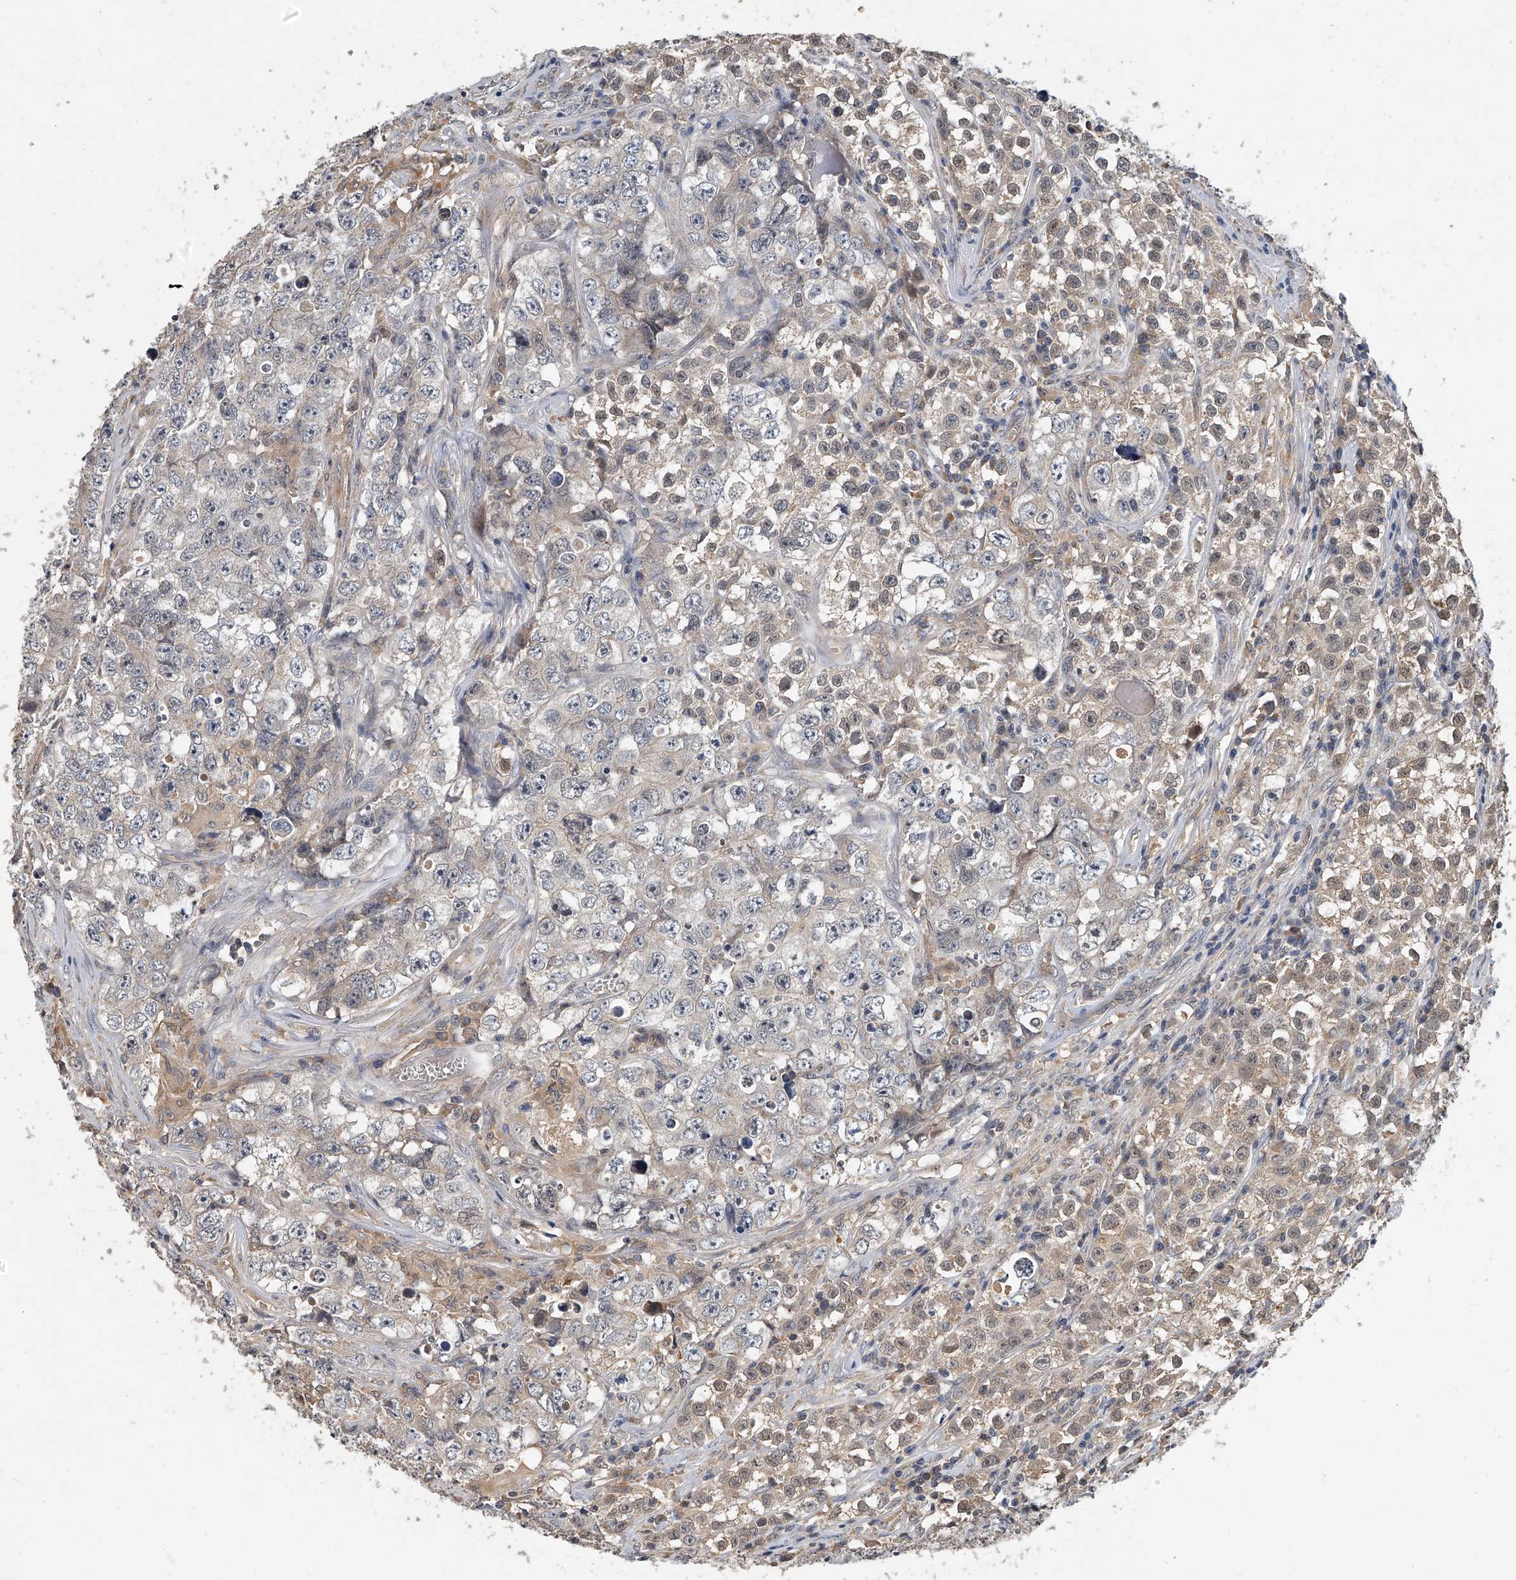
{"staining": {"intensity": "weak", "quantity": "25%-75%", "location": "cytoplasmic/membranous,nuclear"}, "tissue": "testis cancer", "cell_type": "Tumor cells", "image_type": "cancer", "snomed": [{"axis": "morphology", "description": "Seminoma, NOS"}, {"axis": "morphology", "description": "Carcinoma, Embryonal, NOS"}, {"axis": "topography", "description": "Testis"}], "caption": "High-magnification brightfield microscopy of embryonal carcinoma (testis) stained with DAB (3,3'-diaminobenzidine) (brown) and counterstained with hematoxylin (blue). tumor cells exhibit weak cytoplasmic/membranous and nuclear expression is identified in about25%-75% of cells. The staining is performed using DAB (3,3'-diaminobenzidine) brown chromogen to label protein expression. The nuclei are counter-stained blue using hematoxylin.", "gene": "JAG2", "patient": {"sex": "male", "age": 43}}